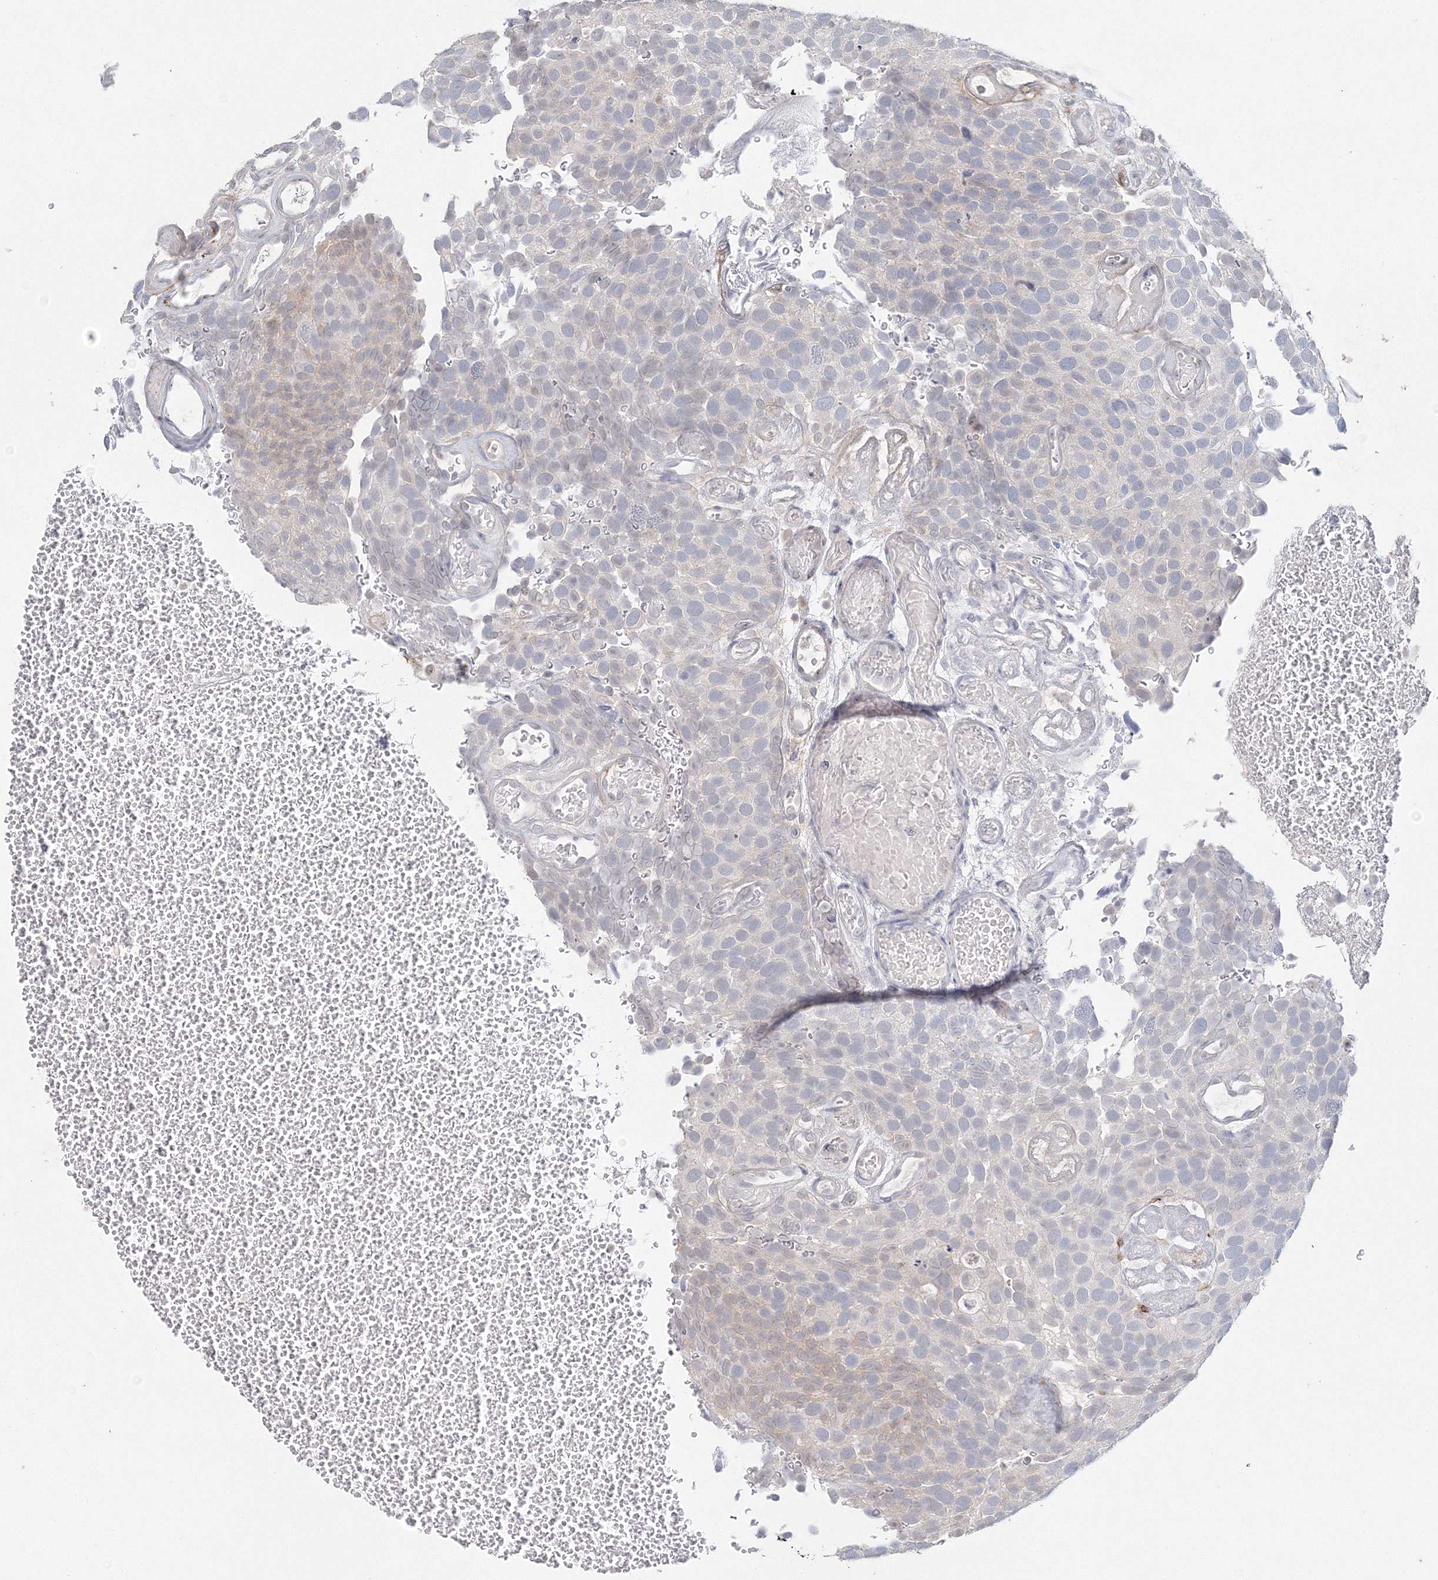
{"staining": {"intensity": "negative", "quantity": "none", "location": "none"}, "tissue": "urothelial cancer", "cell_type": "Tumor cells", "image_type": "cancer", "snomed": [{"axis": "morphology", "description": "Urothelial carcinoma, Low grade"}, {"axis": "topography", "description": "Urinary bladder"}], "caption": "IHC of human low-grade urothelial carcinoma shows no staining in tumor cells. The staining is performed using DAB (3,3'-diaminobenzidine) brown chromogen with nuclei counter-stained in using hematoxylin.", "gene": "SIRT7", "patient": {"sex": "male", "age": 78}}